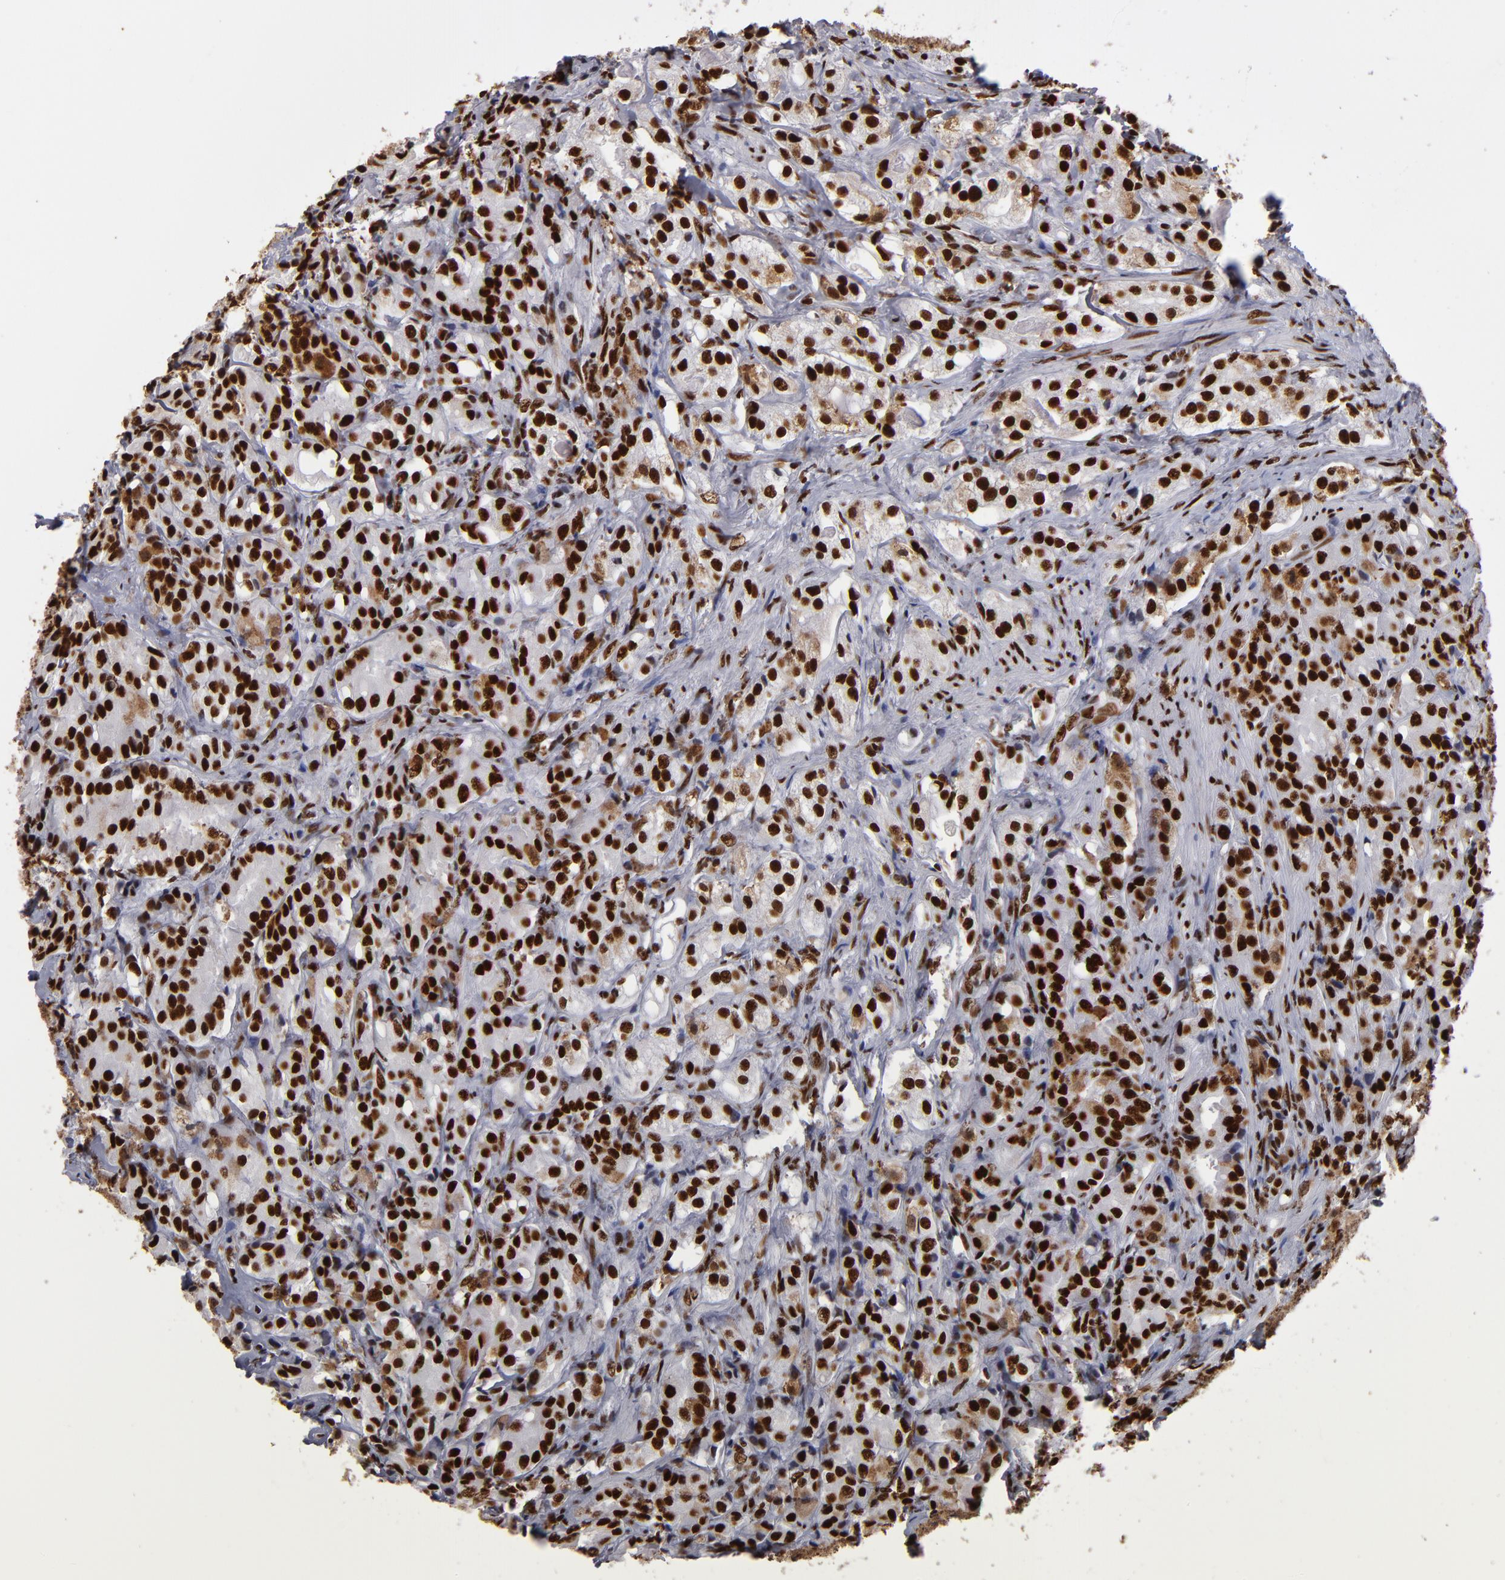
{"staining": {"intensity": "strong", "quantity": ">75%", "location": "nuclear"}, "tissue": "prostate cancer", "cell_type": "Tumor cells", "image_type": "cancer", "snomed": [{"axis": "morphology", "description": "Adenocarcinoma, High grade"}, {"axis": "topography", "description": "Prostate"}], "caption": "Strong nuclear staining for a protein is identified in about >75% of tumor cells of high-grade adenocarcinoma (prostate) using immunohistochemistry (IHC).", "gene": "MRE11", "patient": {"sex": "male", "age": 68}}